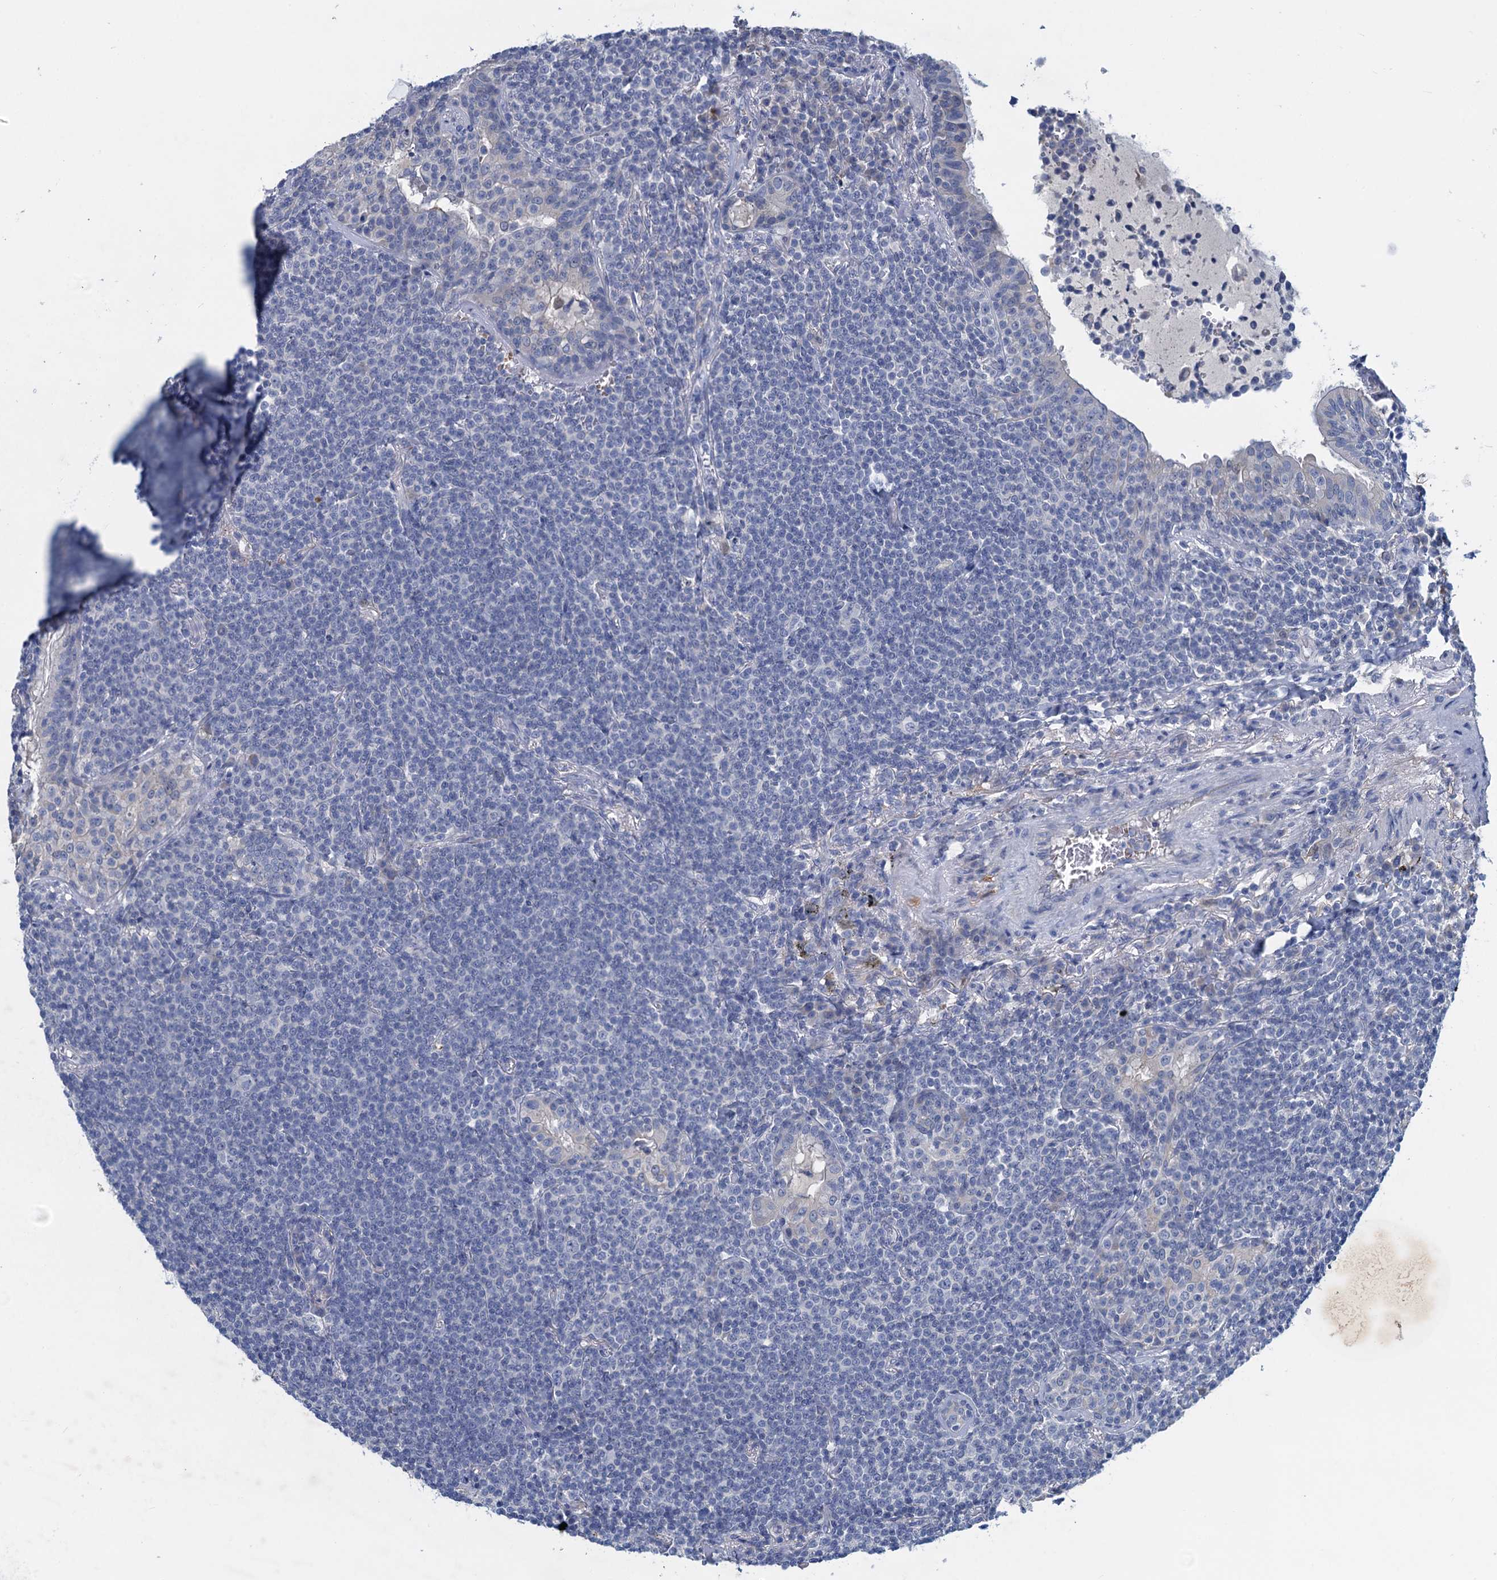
{"staining": {"intensity": "negative", "quantity": "none", "location": "none"}, "tissue": "lymphoma", "cell_type": "Tumor cells", "image_type": "cancer", "snomed": [{"axis": "morphology", "description": "Malignant lymphoma, non-Hodgkin's type, Low grade"}, {"axis": "topography", "description": "Lung"}], "caption": "This micrograph is of lymphoma stained with immunohistochemistry to label a protein in brown with the nuclei are counter-stained blue. There is no expression in tumor cells.", "gene": "RTKN2", "patient": {"sex": "female", "age": 71}}